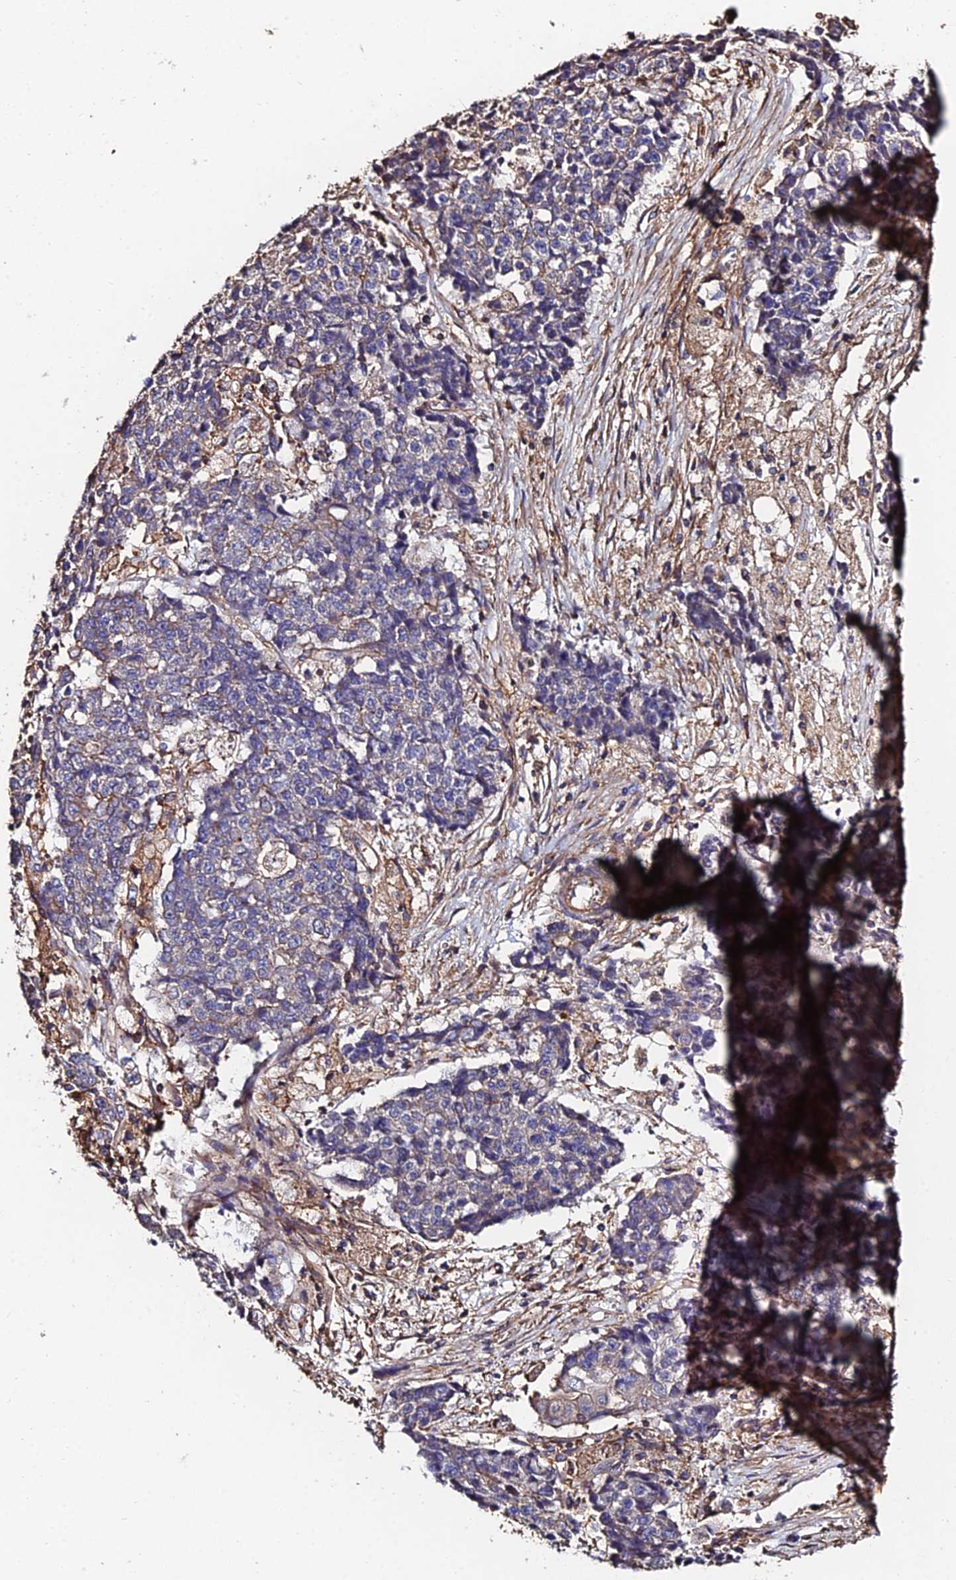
{"staining": {"intensity": "negative", "quantity": "none", "location": "none"}, "tissue": "ovarian cancer", "cell_type": "Tumor cells", "image_type": "cancer", "snomed": [{"axis": "morphology", "description": "Carcinoma, endometroid"}, {"axis": "topography", "description": "Appendix"}, {"axis": "topography", "description": "Ovary"}], "caption": "IHC of human endometroid carcinoma (ovarian) displays no expression in tumor cells.", "gene": "EXT1", "patient": {"sex": "female", "age": 42}}